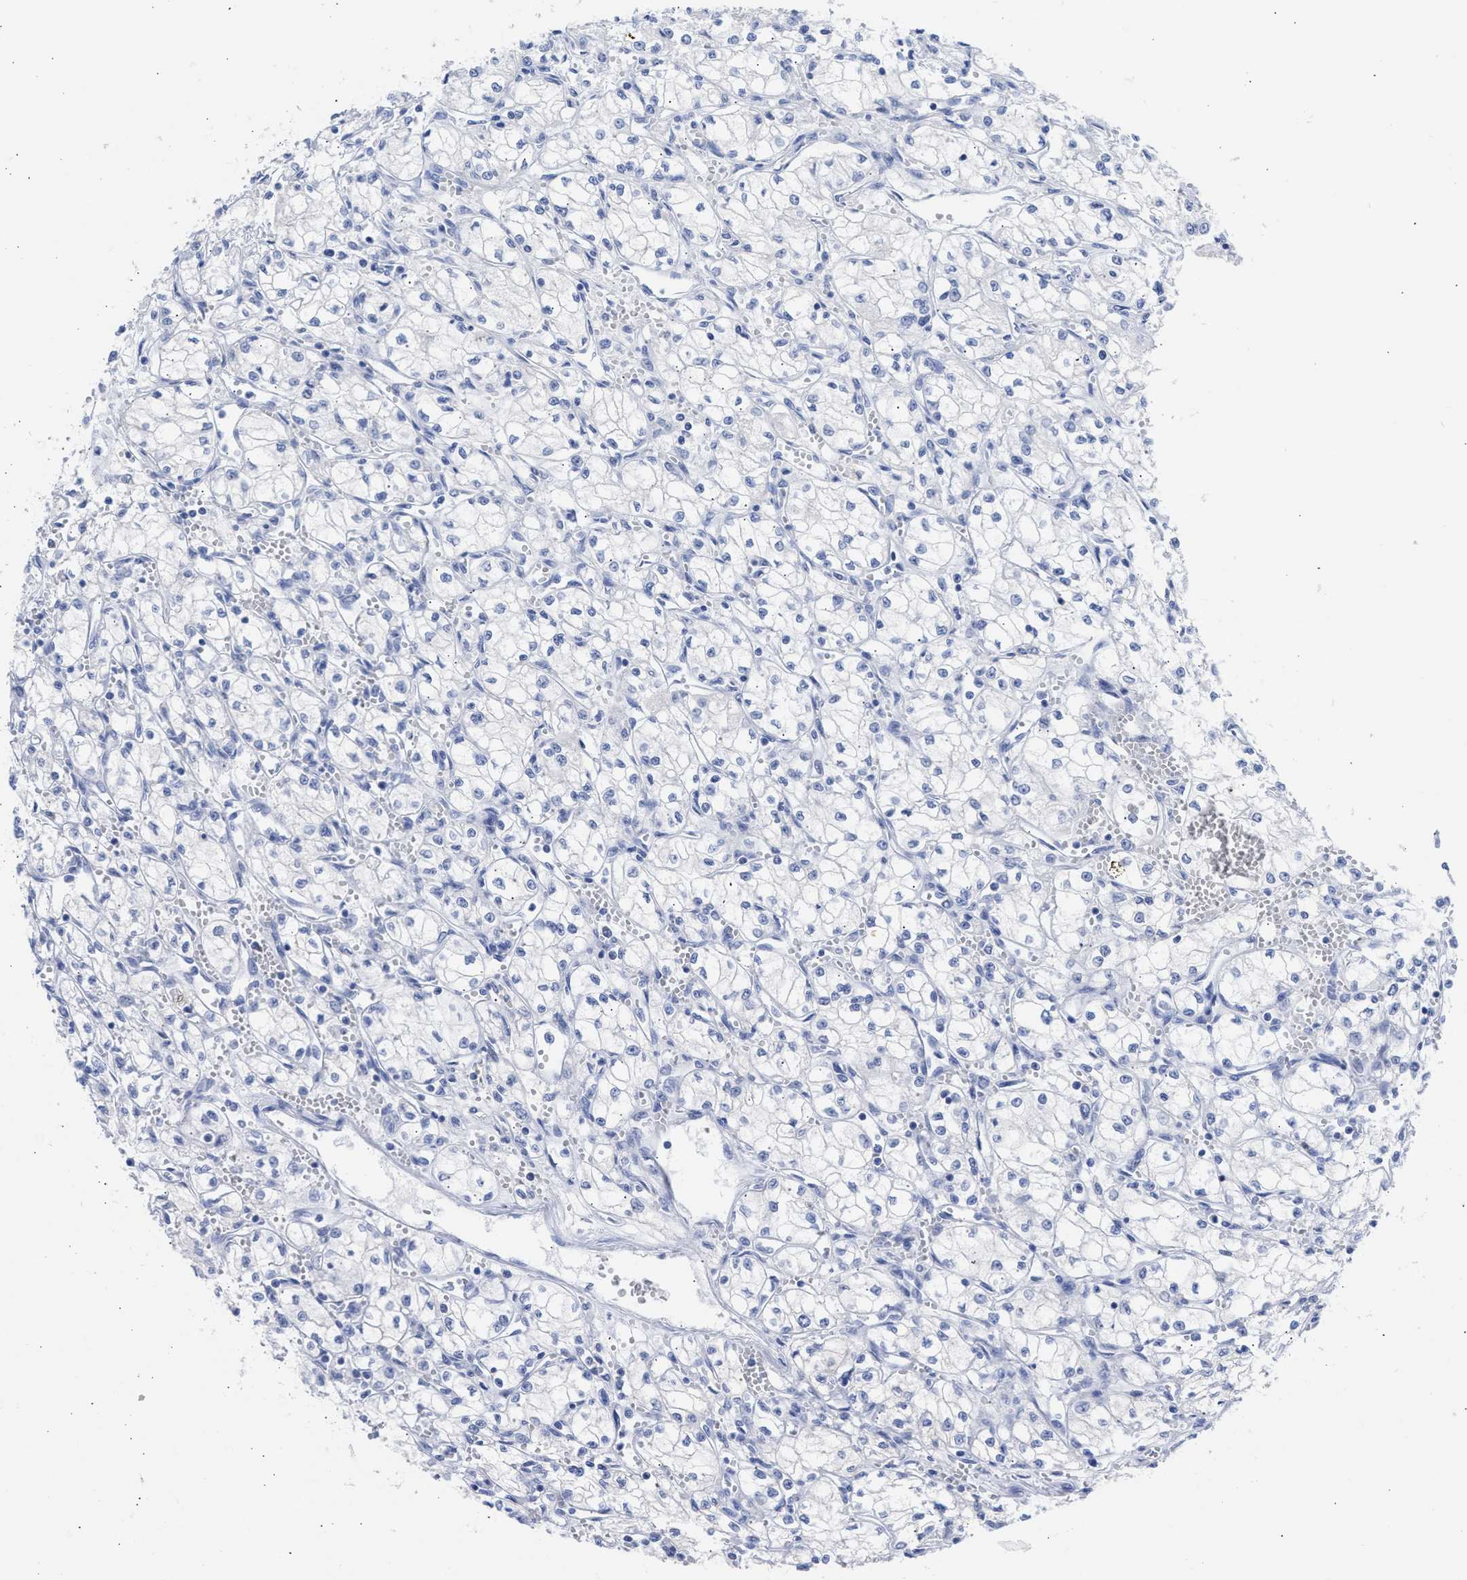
{"staining": {"intensity": "negative", "quantity": "none", "location": "none"}, "tissue": "renal cancer", "cell_type": "Tumor cells", "image_type": "cancer", "snomed": [{"axis": "morphology", "description": "Normal tissue, NOS"}, {"axis": "morphology", "description": "Adenocarcinoma, NOS"}, {"axis": "topography", "description": "Kidney"}], "caption": "This is an immunohistochemistry (IHC) photomicrograph of renal cancer (adenocarcinoma). There is no expression in tumor cells.", "gene": "NCAM1", "patient": {"sex": "male", "age": 59}}